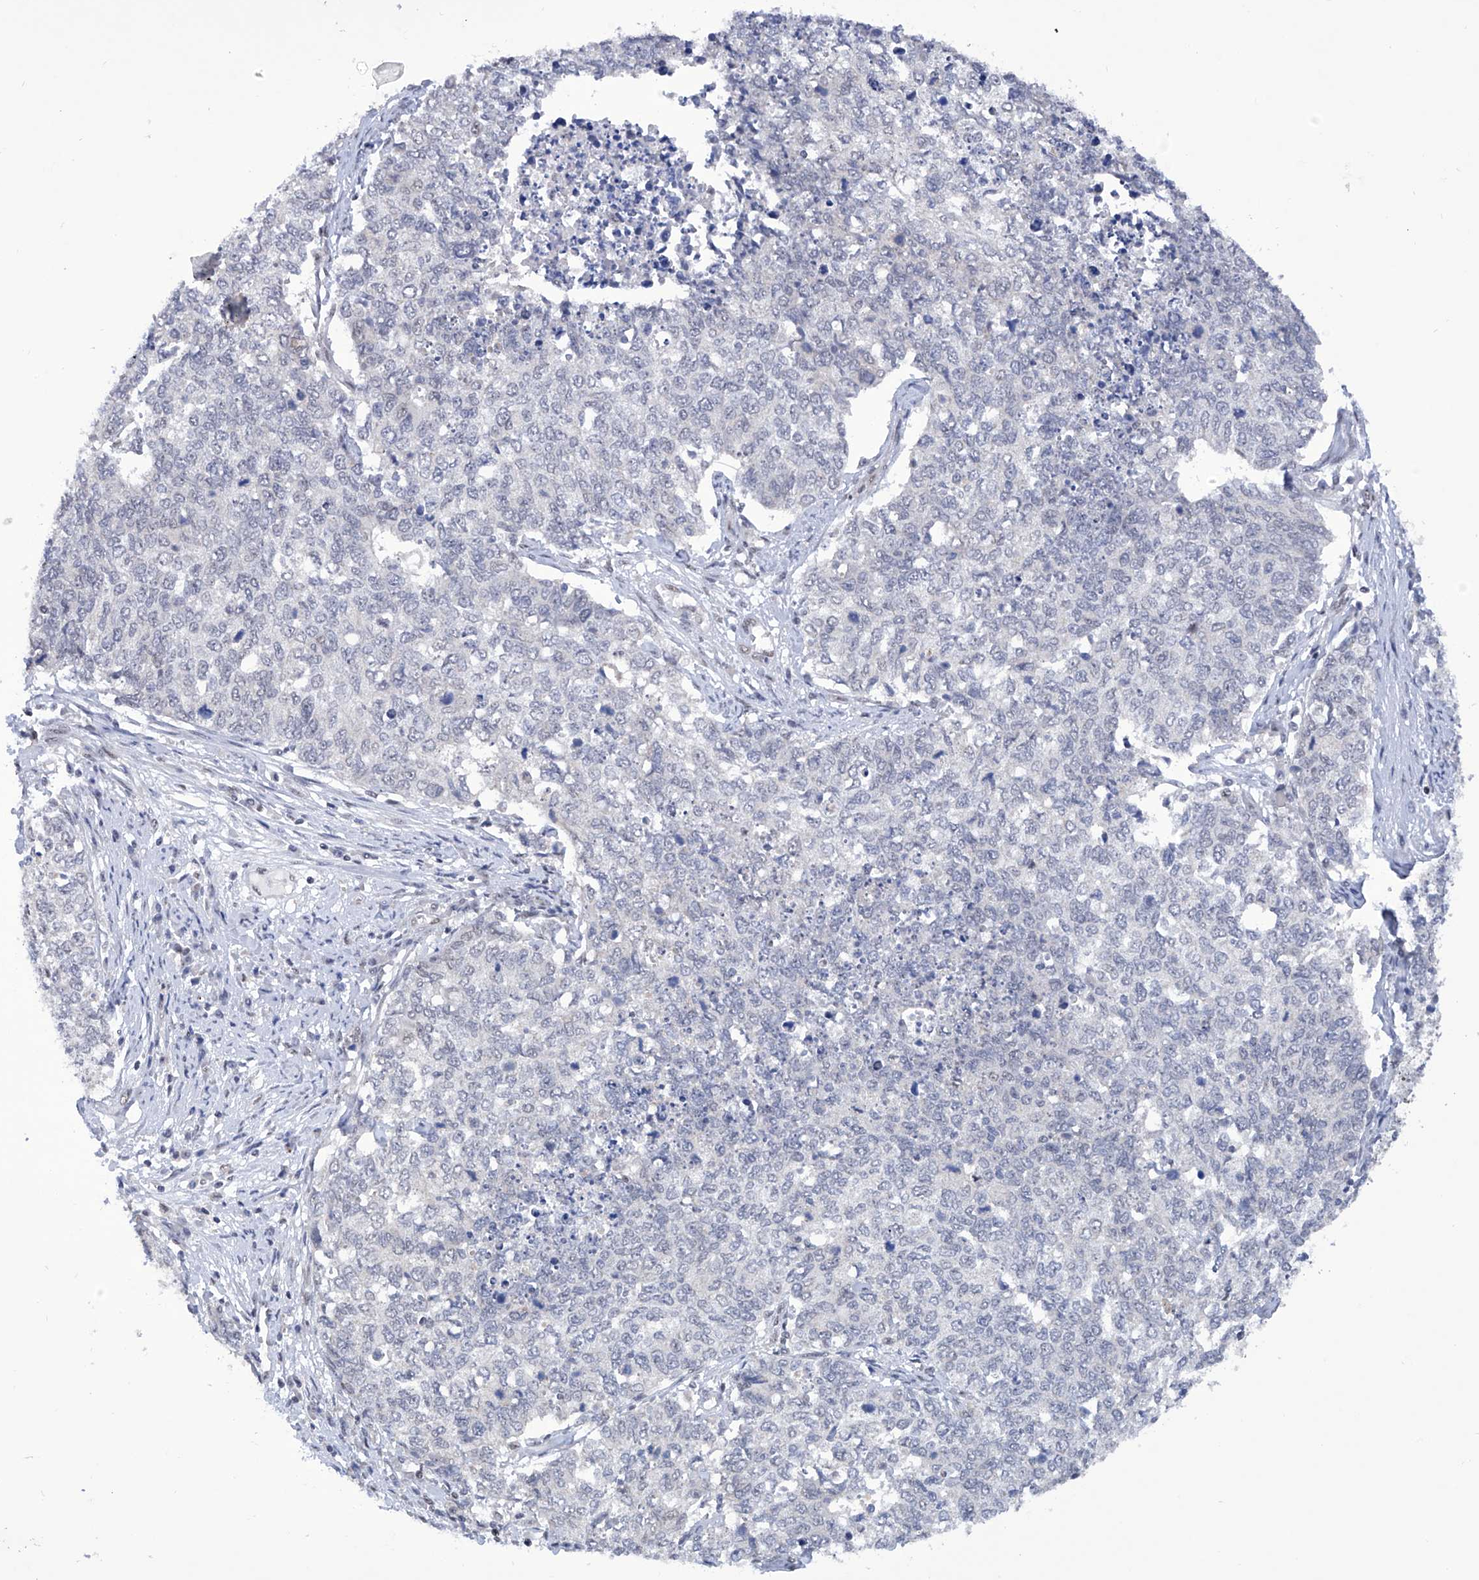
{"staining": {"intensity": "negative", "quantity": "none", "location": "none"}, "tissue": "cervical cancer", "cell_type": "Tumor cells", "image_type": "cancer", "snomed": [{"axis": "morphology", "description": "Squamous cell carcinoma, NOS"}, {"axis": "topography", "description": "Cervix"}], "caption": "Tumor cells are negative for protein expression in human cervical squamous cell carcinoma.", "gene": "RAD54L", "patient": {"sex": "female", "age": 63}}